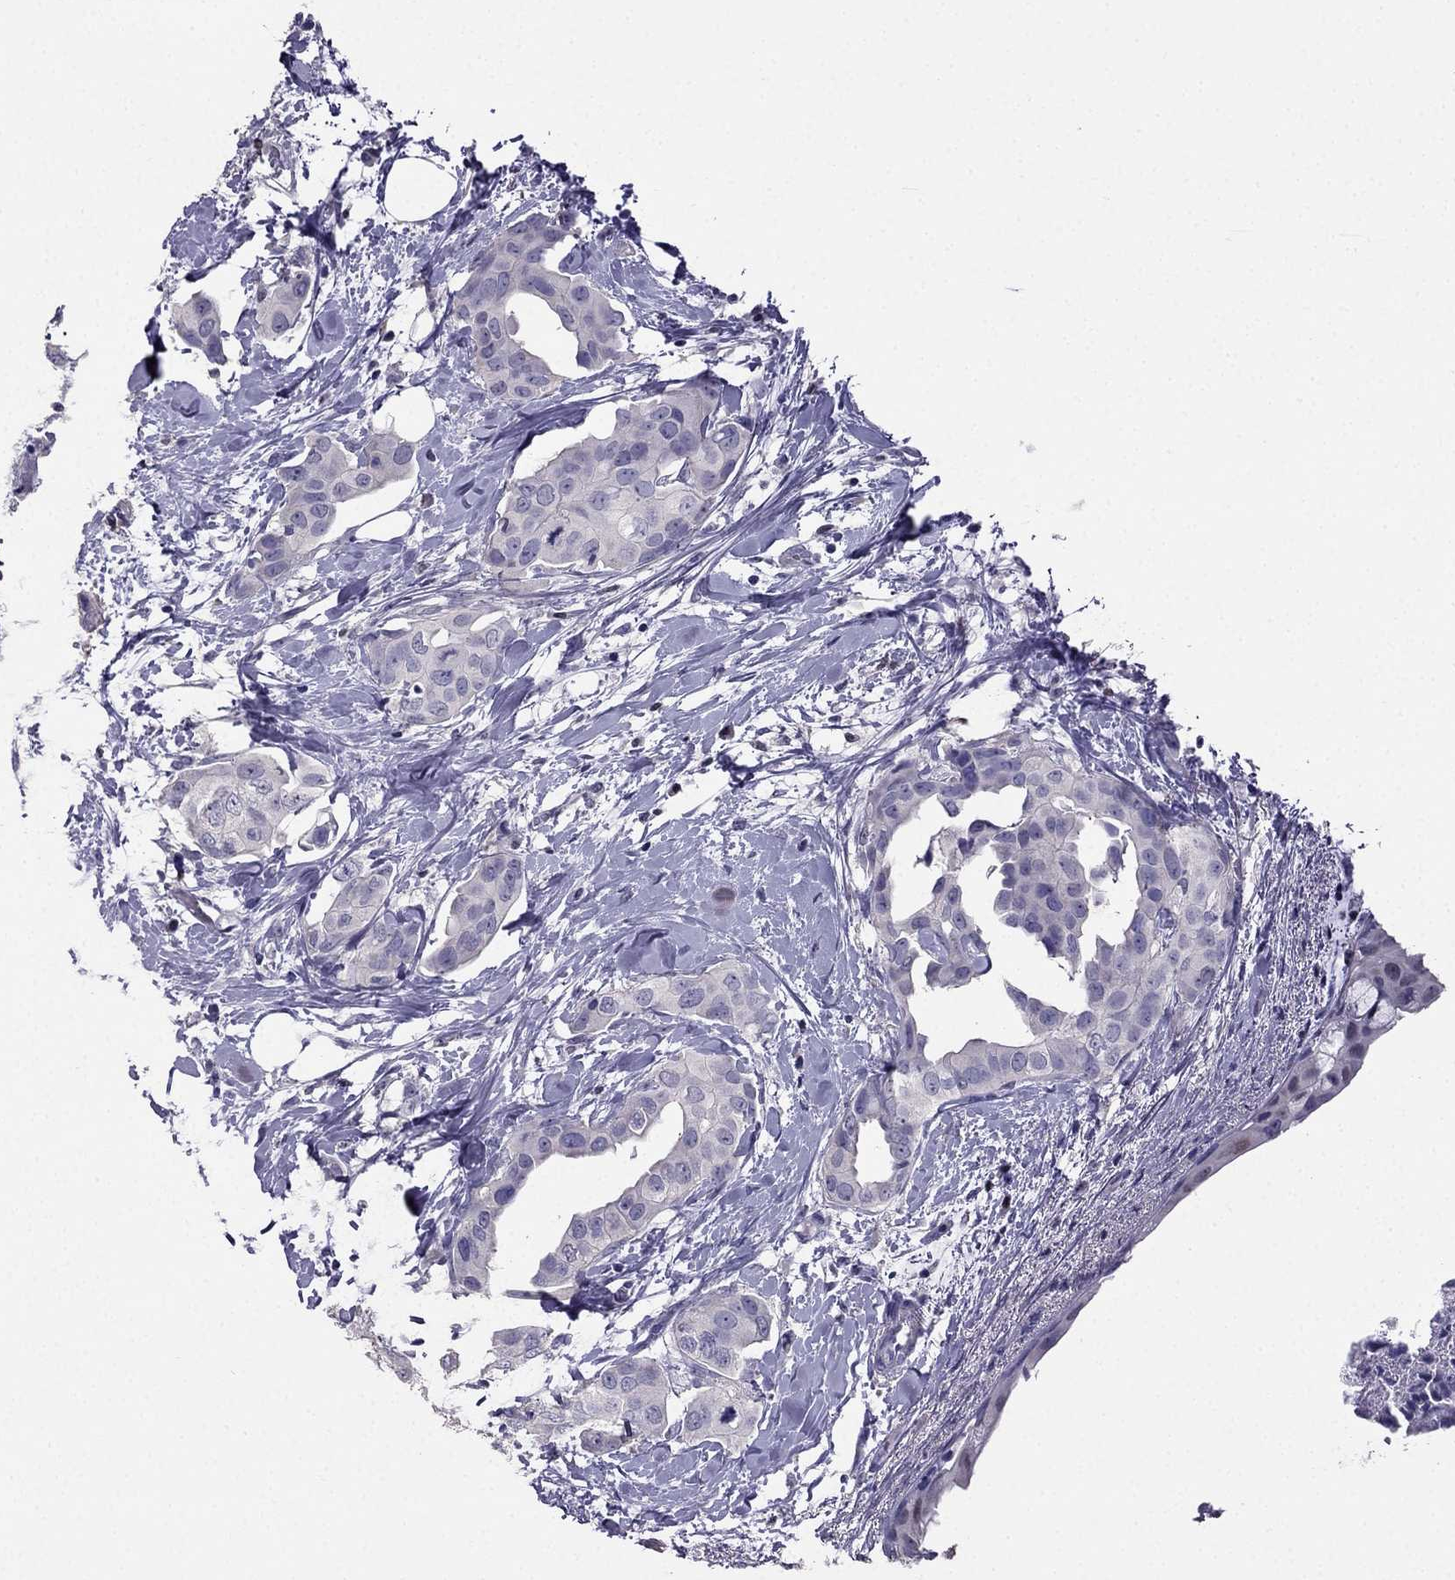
{"staining": {"intensity": "negative", "quantity": "none", "location": "none"}, "tissue": "breast cancer", "cell_type": "Tumor cells", "image_type": "cancer", "snomed": [{"axis": "morphology", "description": "Normal tissue, NOS"}, {"axis": "morphology", "description": "Duct carcinoma"}, {"axis": "topography", "description": "Breast"}], "caption": "Tumor cells show no significant protein positivity in breast cancer (invasive ductal carcinoma). Brightfield microscopy of immunohistochemistry (IHC) stained with DAB (3,3'-diaminobenzidine) (brown) and hematoxylin (blue), captured at high magnification.", "gene": "ARID3A", "patient": {"sex": "female", "age": 40}}